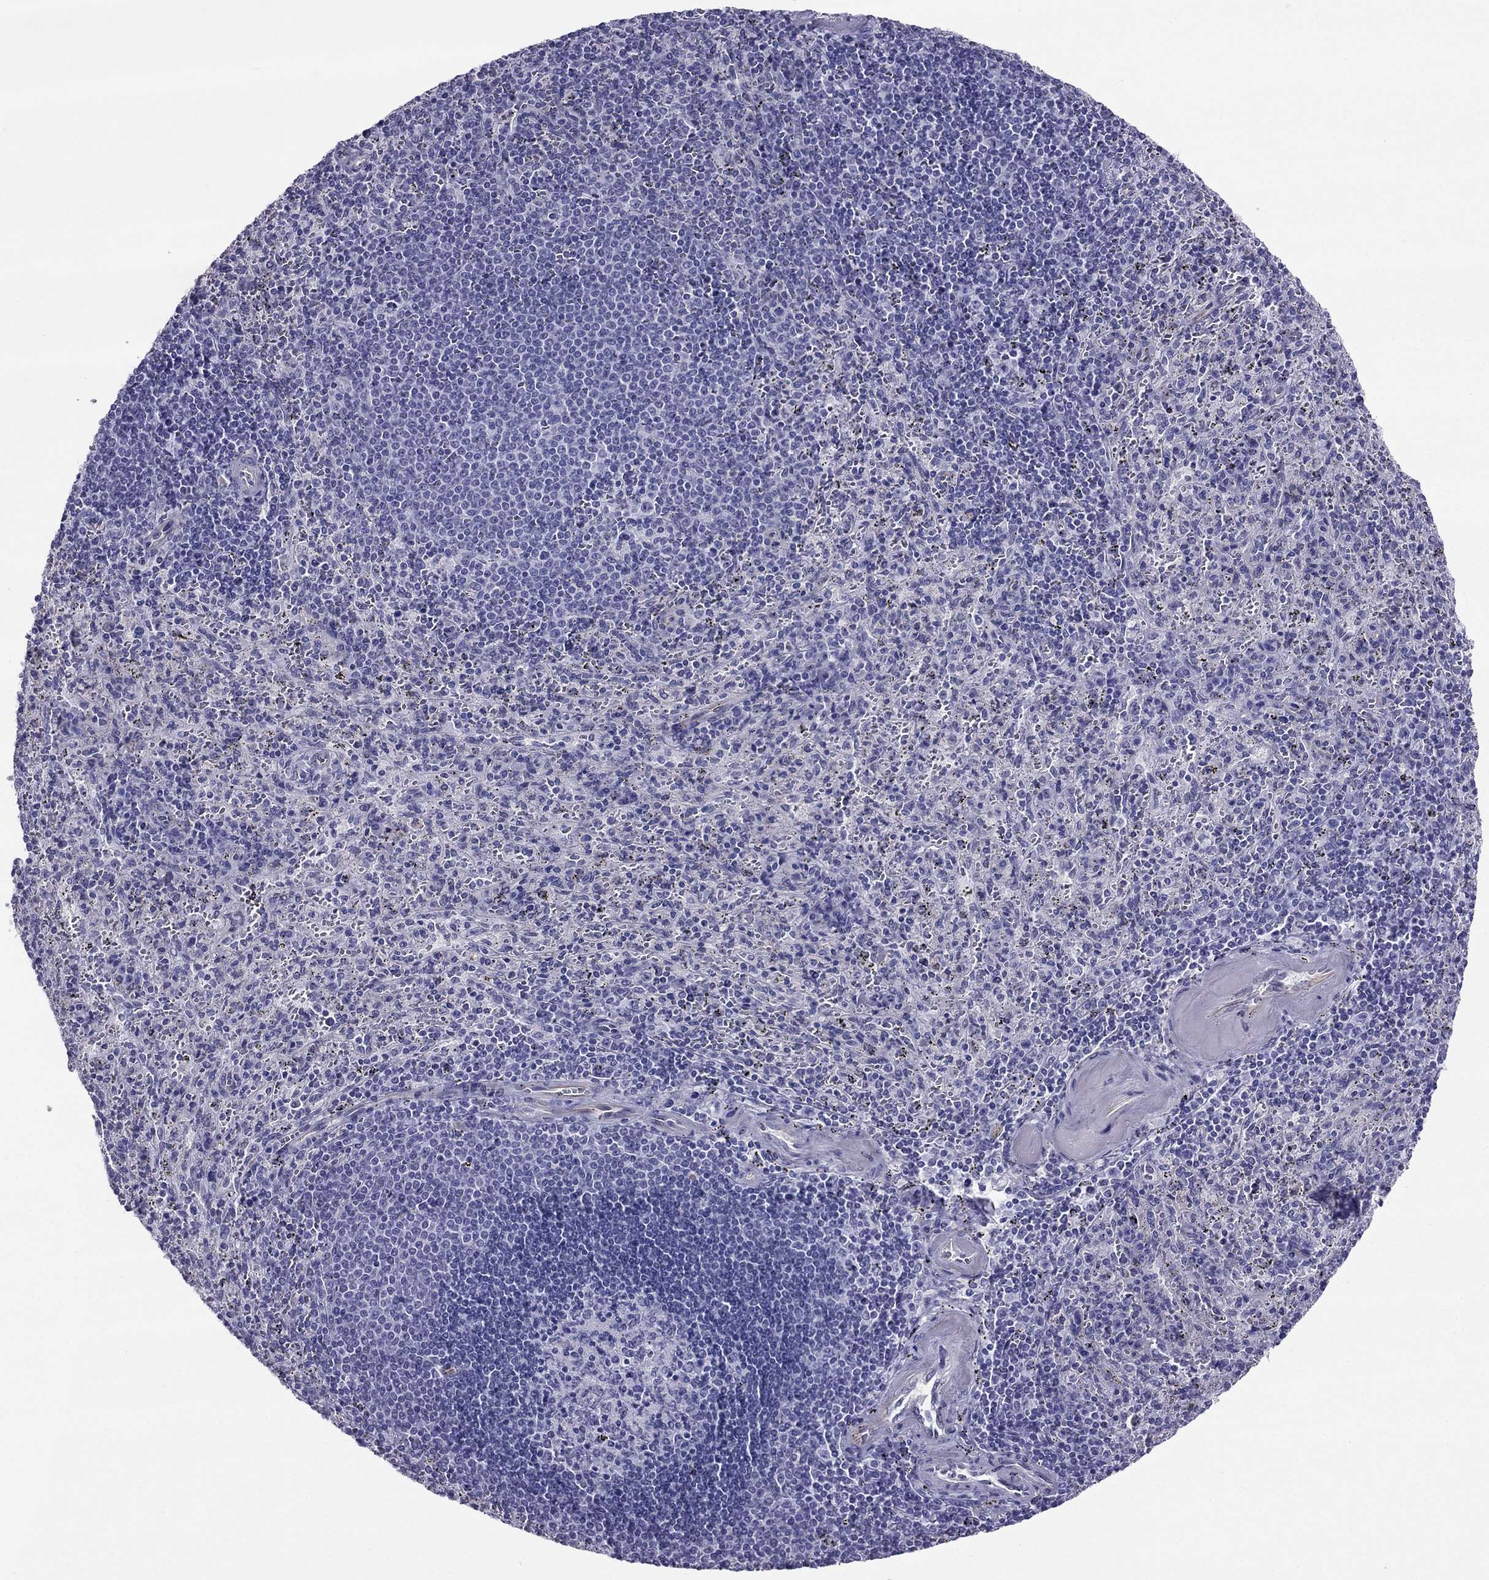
{"staining": {"intensity": "negative", "quantity": "none", "location": "none"}, "tissue": "spleen", "cell_type": "Cells in red pulp", "image_type": "normal", "snomed": [{"axis": "morphology", "description": "Normal tissue, NOS"}, {"axis": "topography", "description": "Spleen"}], "caption": "An immunohistochemistry histopathology image of normal spleen is shown. There is no staining in cells in red pulp of spleen.", "gene": "CROCC2", "patient": {"sex": "male", "age": 57}}